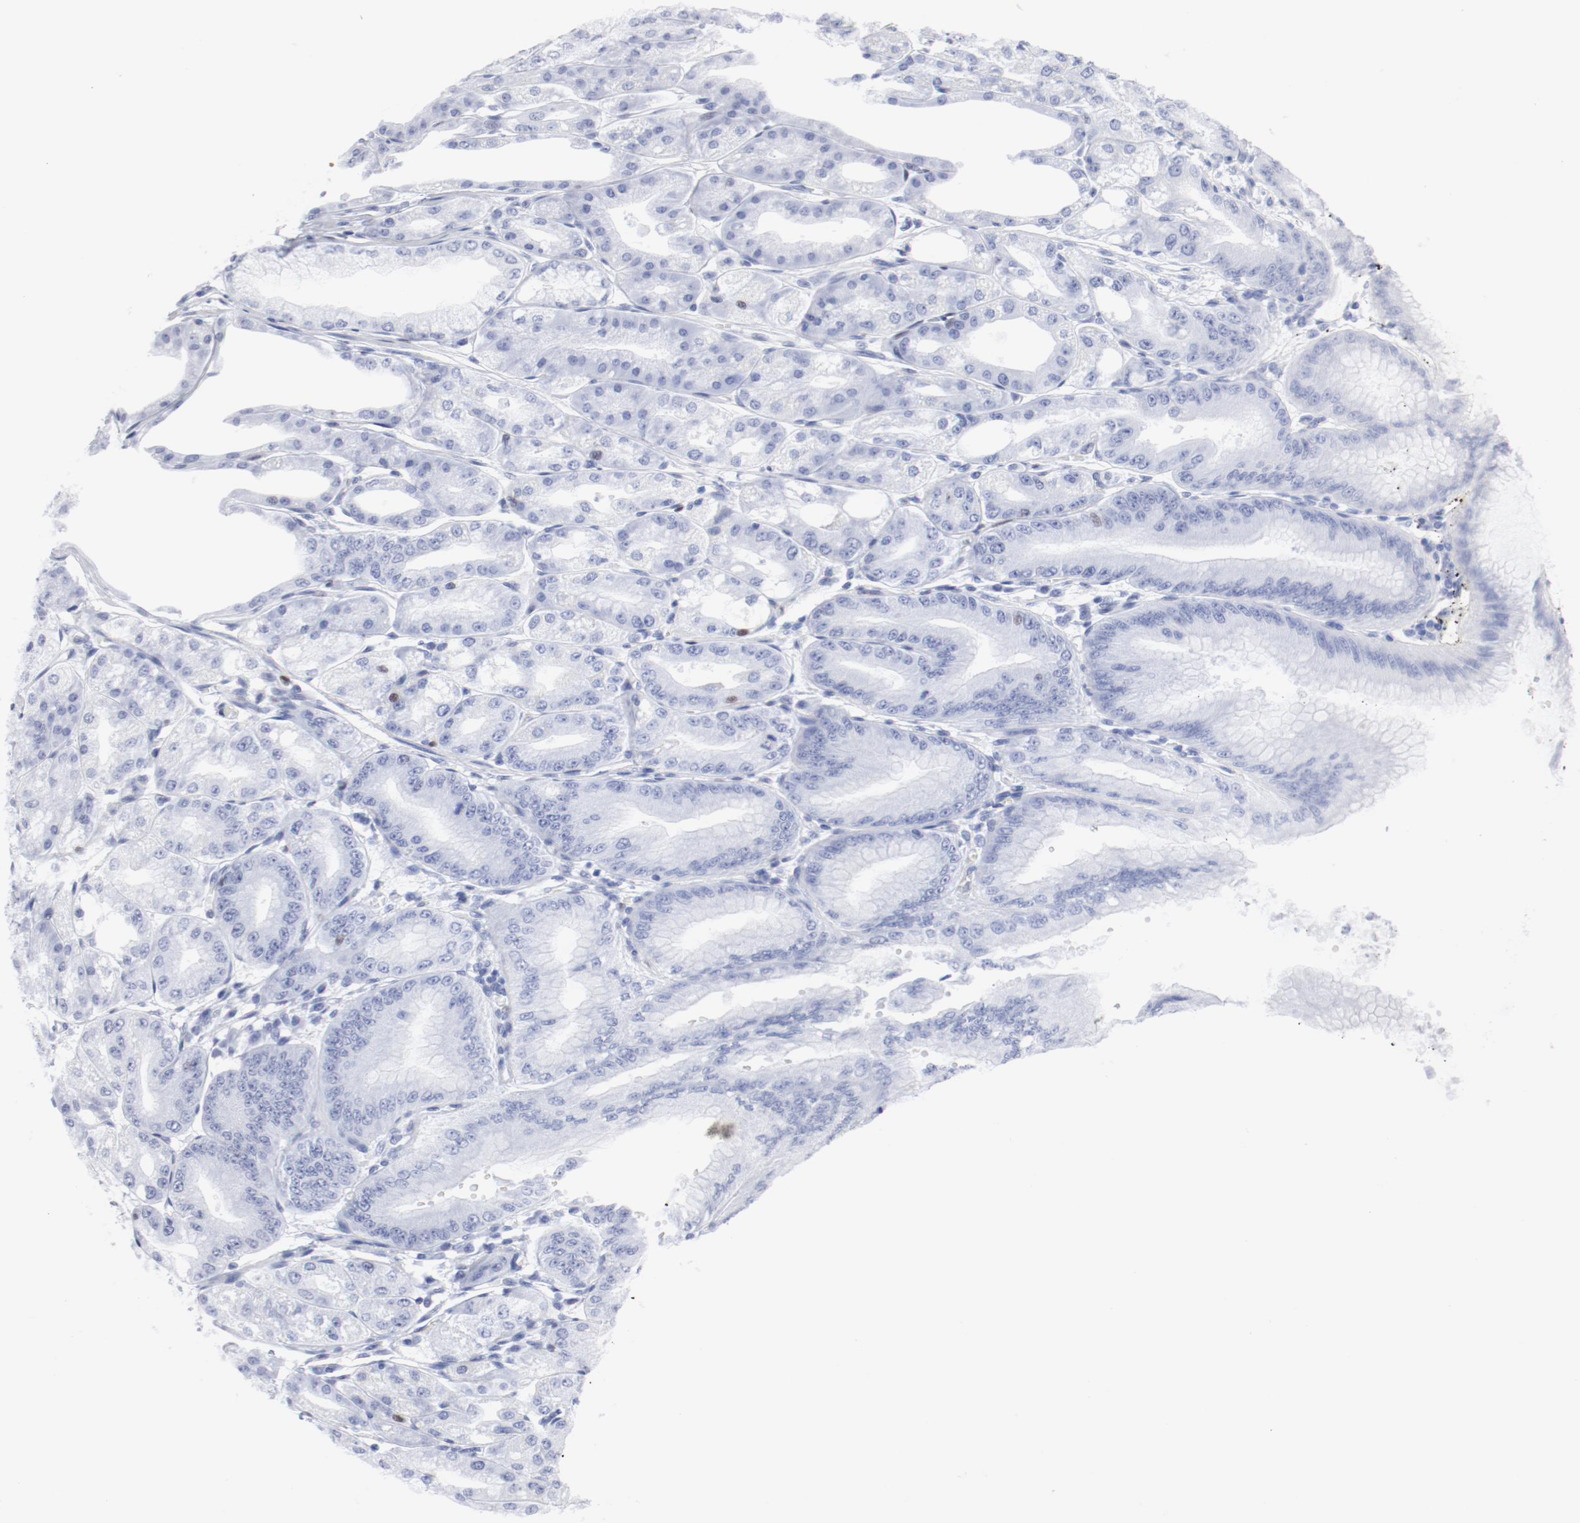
{"staining": {"intensity": "moderate", "quantity": "<25%", "location": "nuclear"}, "tissue": "stomach", "cell_type": "Glandular cells", "image_type": "normal", "snomed": [{"axis": "morphology", "description": "Normal tissue, NOS"}, {"axis": "topography", "description": "Stomach, lower"}], "caption": "Approximately <25% of glandular cells in normal stomach demonstrate moderate nuclear protein expression as visualized by brown immunohistochemical staining.", "gene": "ATF2", "patient": {"sex": "male", "age": 71}}